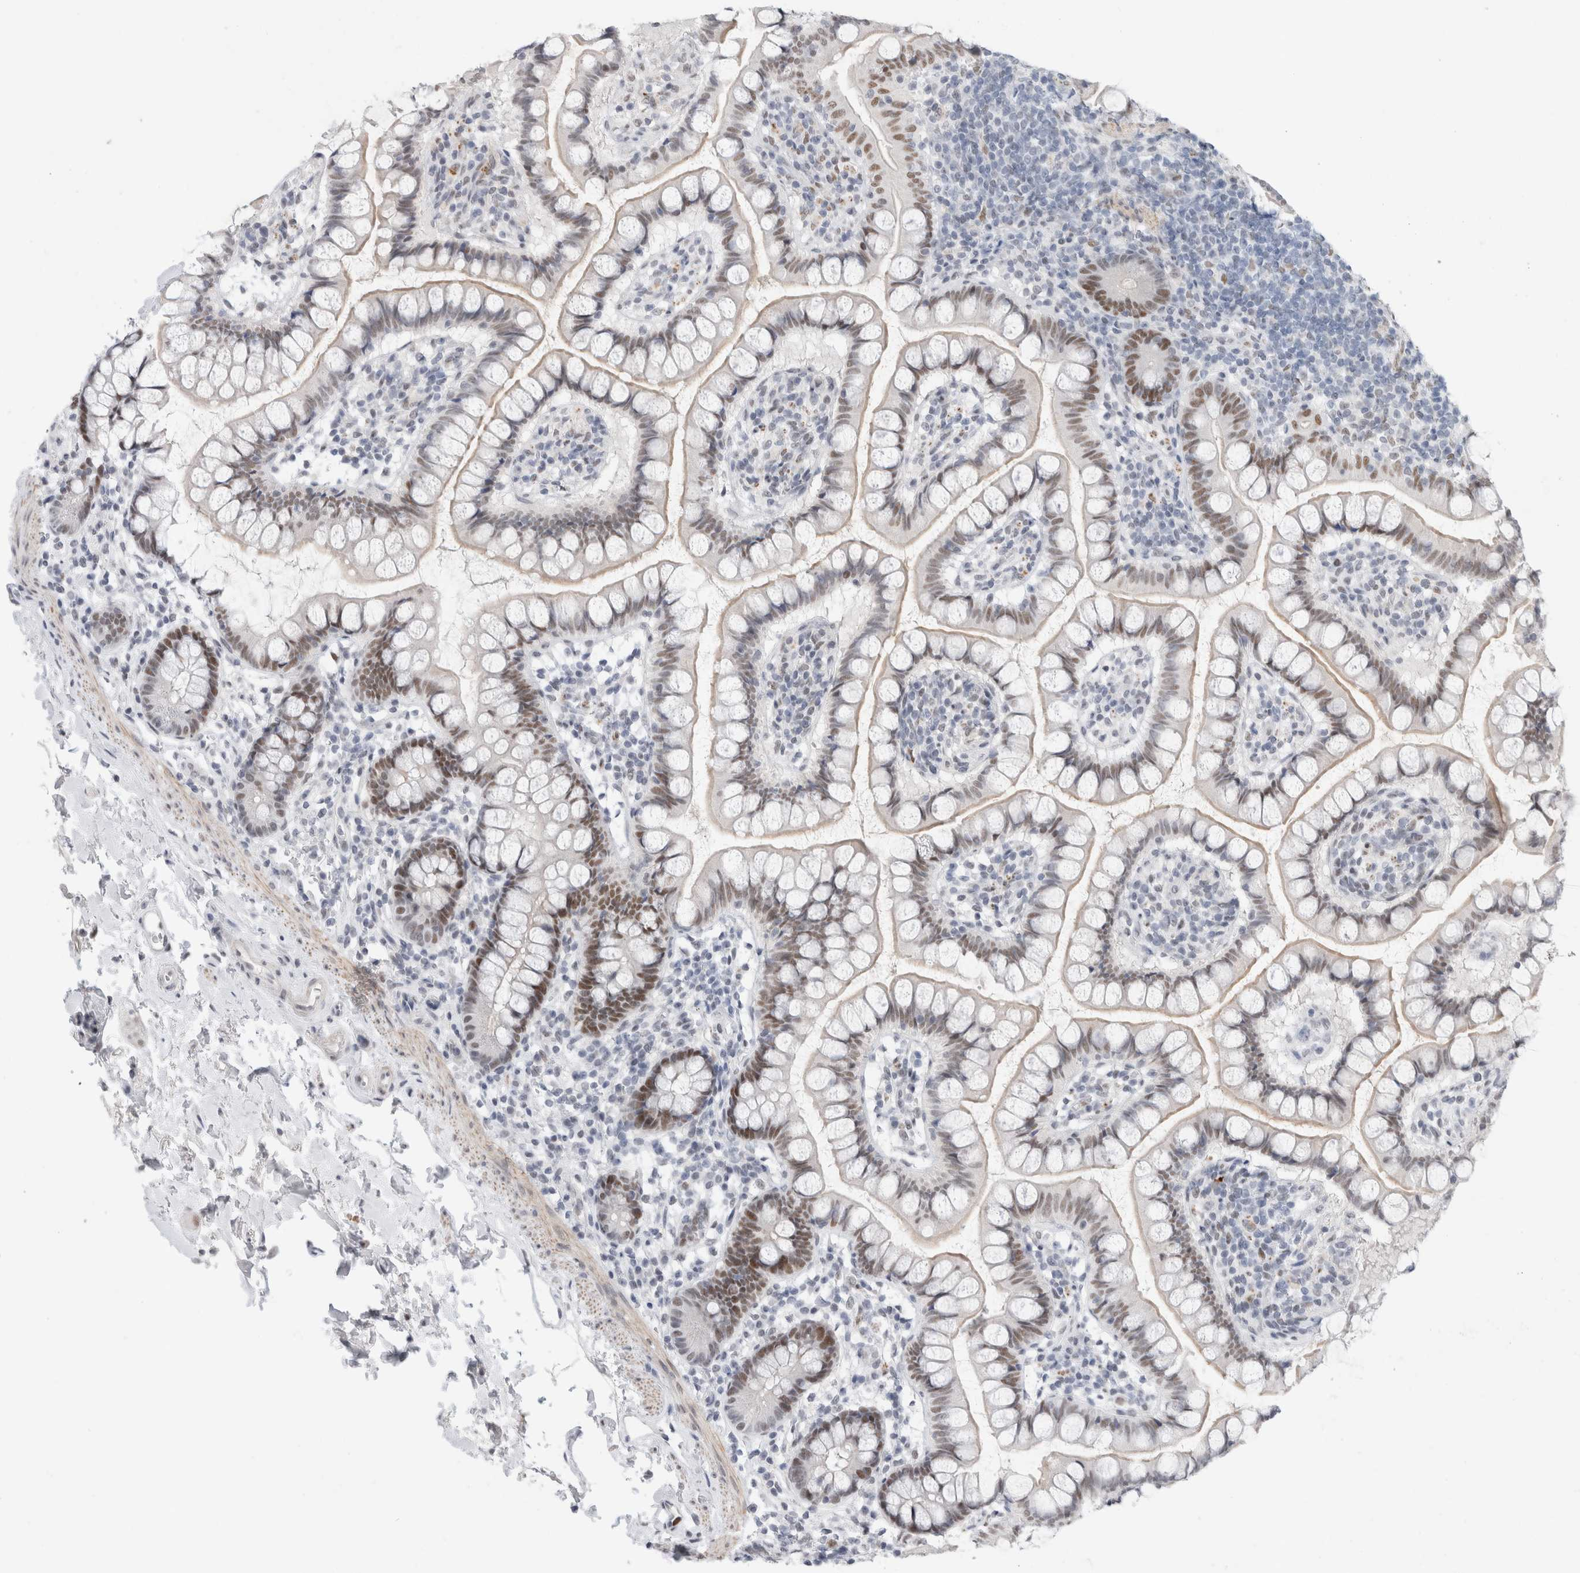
{"staining": {"intensity": "moderate", "quantity": "<25%", "location": "nuclear"}, "tissue": "small intestine", "cell_type": "Glandular cells", "image_type": "normal", "snomed": [{"axis": "morphology", "description": "Normal tissue, NOS"}, {"axis": "topography", "description": "Small intestine"}], "caption": "Protein analysis of benign small intestine displays moderate nuclear staining in approximately <25% of glandular cells.", "gene": "KNL1", "patient": {"sex": "female", "age": 84}}